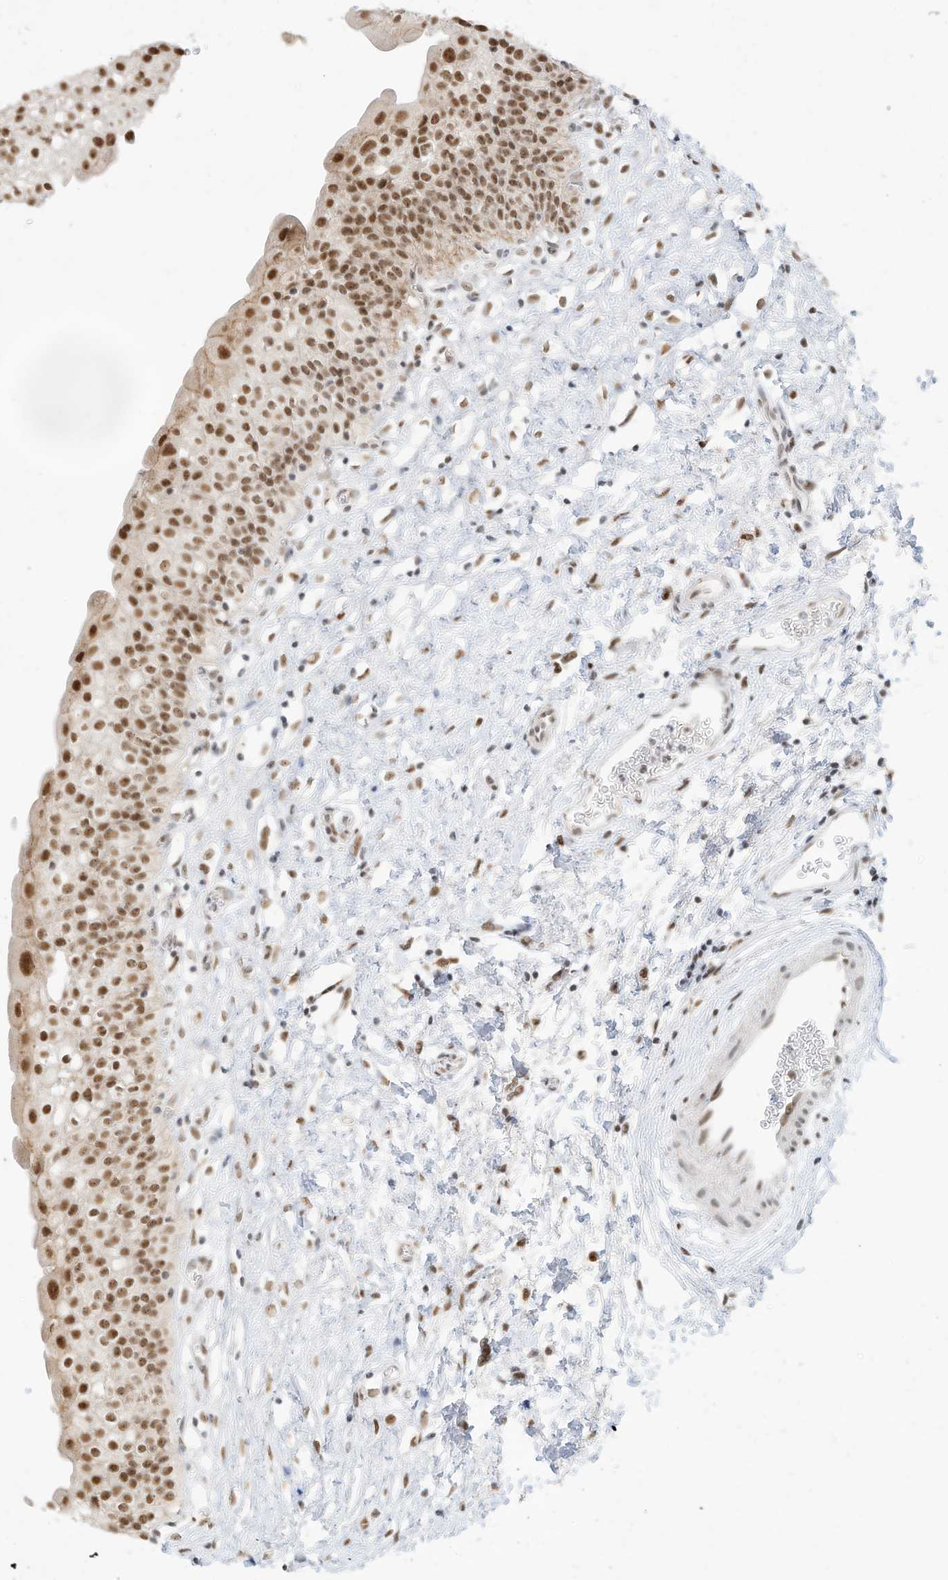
{"staining": {"intensity": "moderate", "quantity": ">75%", "location": "nuclear"}, "tissue": "urinary bladder", "cell_type": "Urothelial cells", "image_type": "normal", "snomed": [{"axis": "morphology", "description": "Normal tissue, NOS"}, {"axis": "topography", "description": "Urinary bladder"}], "caption": "Brown immunohistochemical staining in unremarkable urinary bladder shows moderate nuclear positivity in about >75% of urothelial cells. (brown staining indicates protein expression, while blue staining denotes nuclei).", "gene": "NHSL1", "patient": {"sex": "male", "age": 51}}